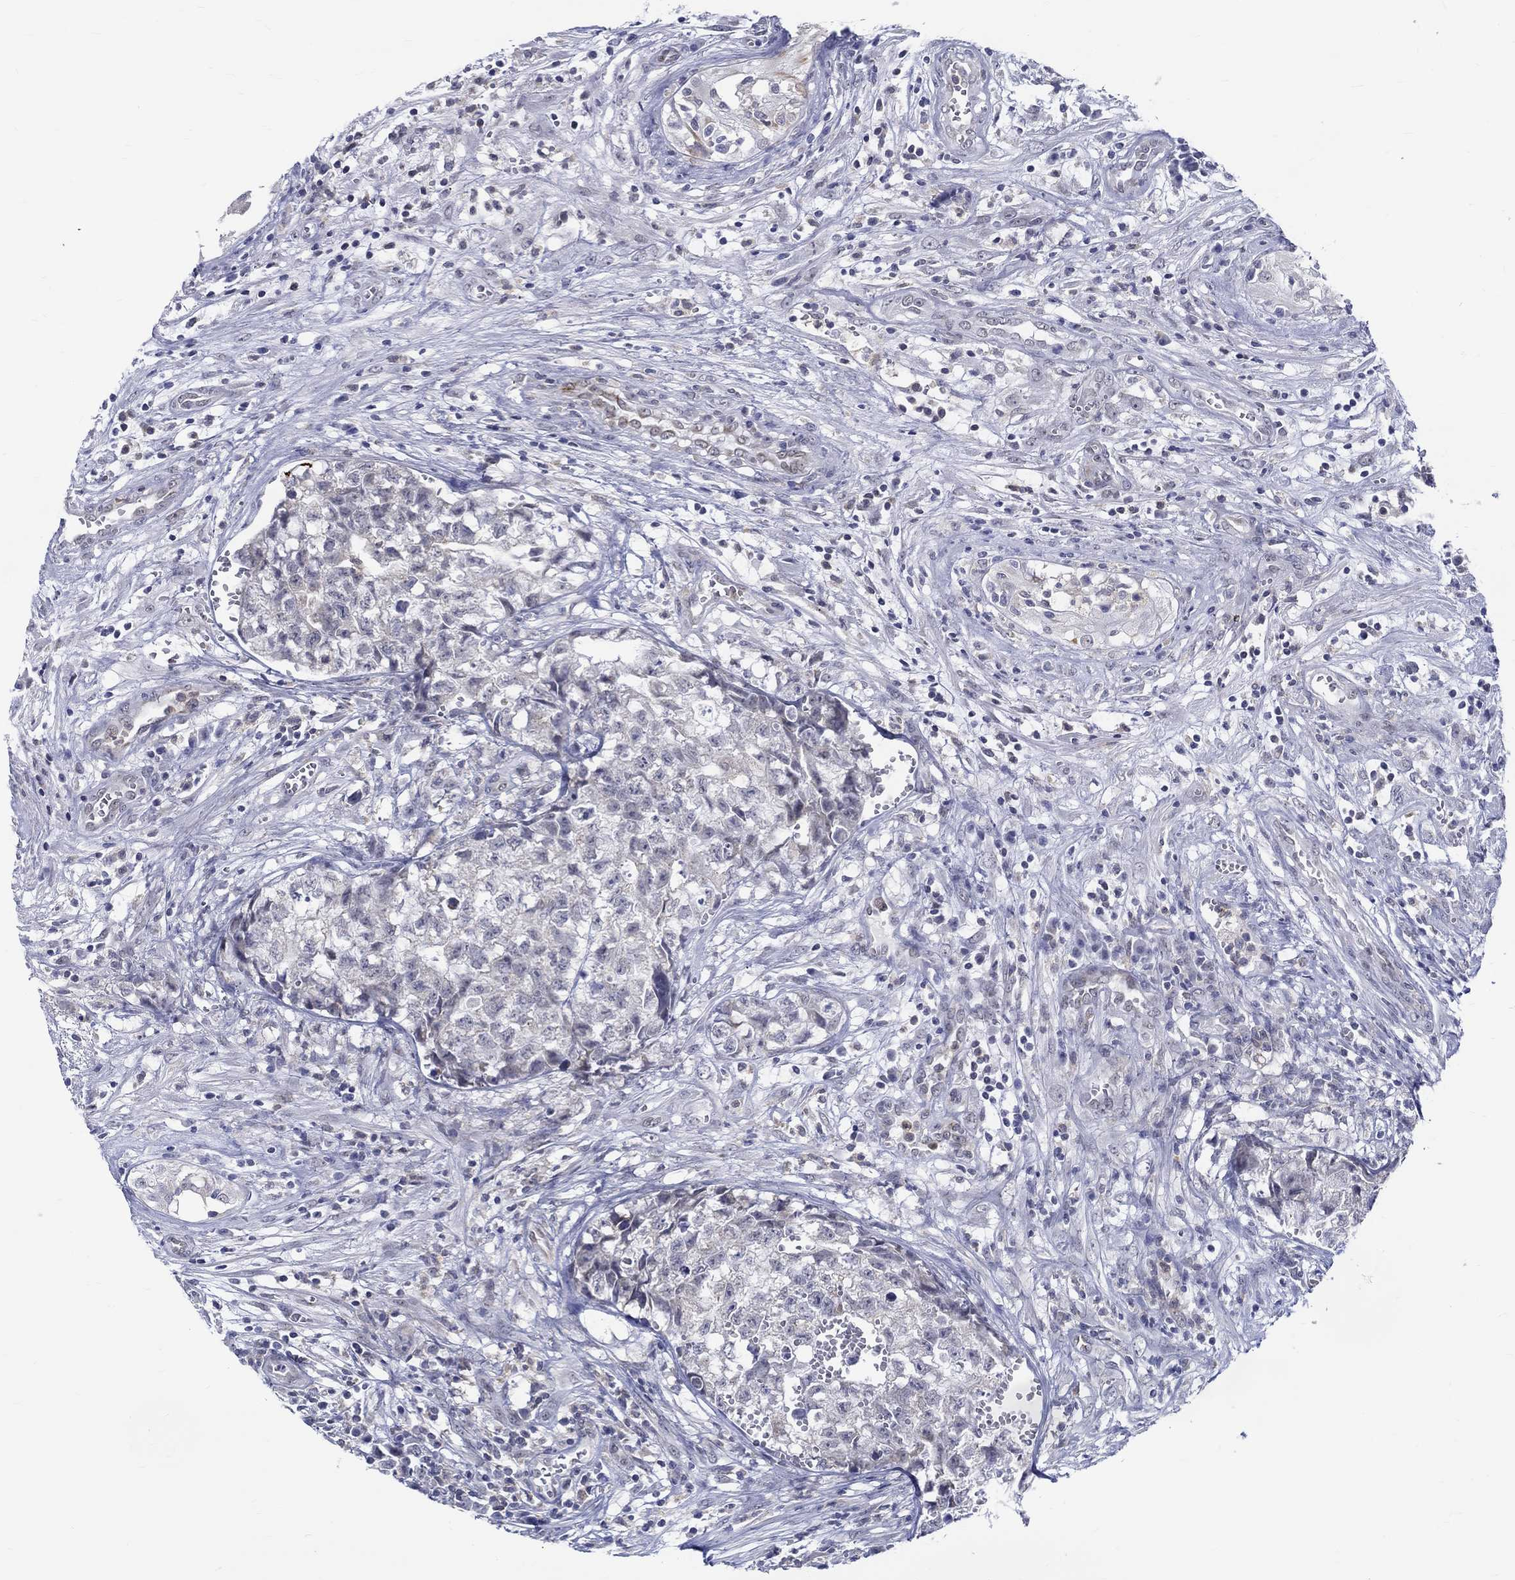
{"staining": {"intensity": "negative", "quantity": "none", "location": "none"}, "tissue": "testis cancer", "cell_type": "Tumor cells", "image_type": "cancer", "snomed": [{"axis": "morphology", "description": "Seminoma, NOS"}, {"axis": "morphology", "description": "Carcinoma, Embryonal, NOS"}, {"axis": "topography", "description": "Testis"}], "caption": "The micrograph demonstrates no staining of tumor cells in testis cancer (embryonal carcinoma).", "gene": "ST6GALNAC1", "patient": {"sex": "male", "age": 22}}